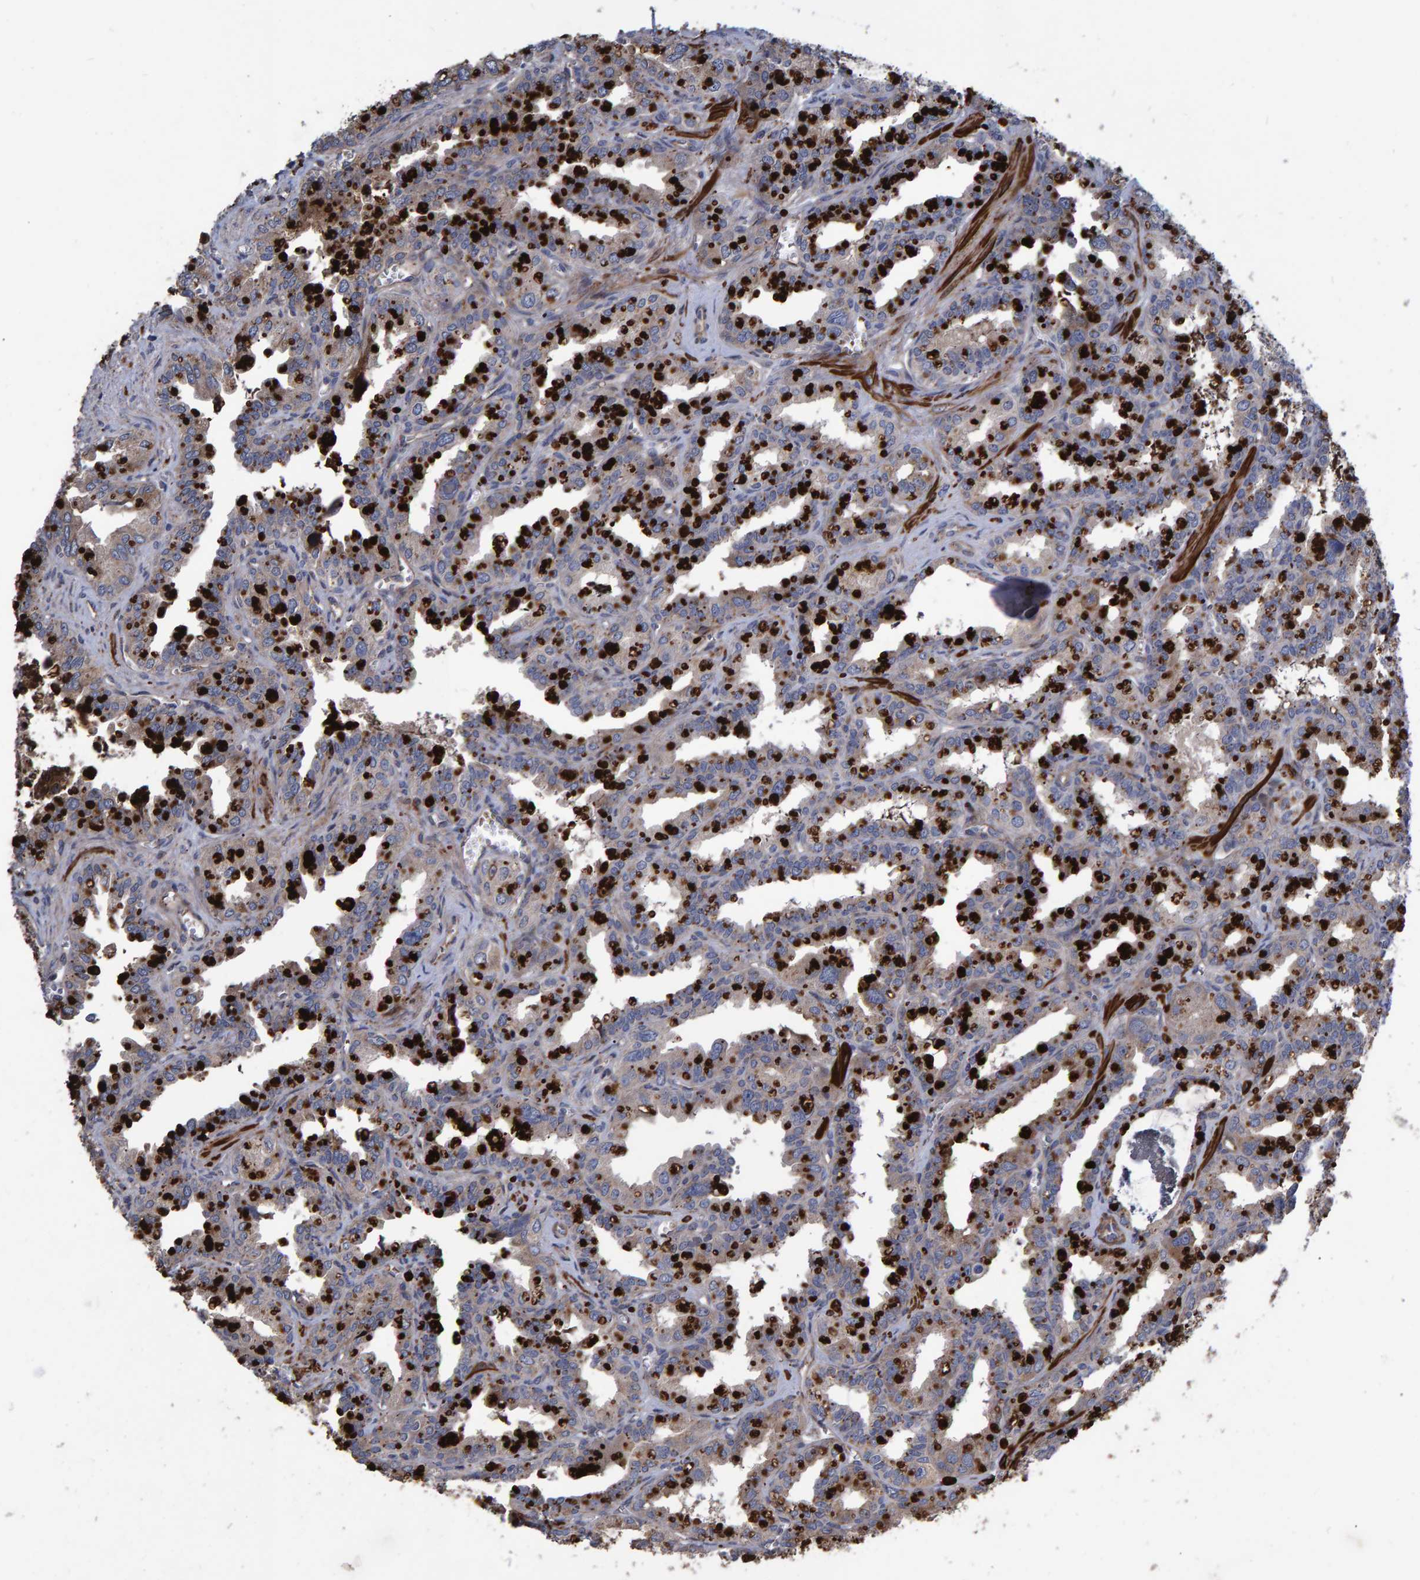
{"staining": {"intensity": "moderate", "quantity": "25%-75%", "location": "cytoplasmic/membranous"}, "tissue": "seminal vesicle", "cell_type": "Glandular cells", "image_type": "normal", "snomed": [{"axis": "morphology", "description": "Normal tissue, NOS"}, {"axis": "topography", "description": "Prostate"}, {"axis": "topography", "description": "Seminal veicle"}], "caption": "Human seminal vesicle stained with a brown dye demonstrates moderate cytoplasmic/membranous positive positivity in approximately 25%-75% of glandular cells.", "gene": "SLIT2", "patient": {"sex": "male", "age": 51}}